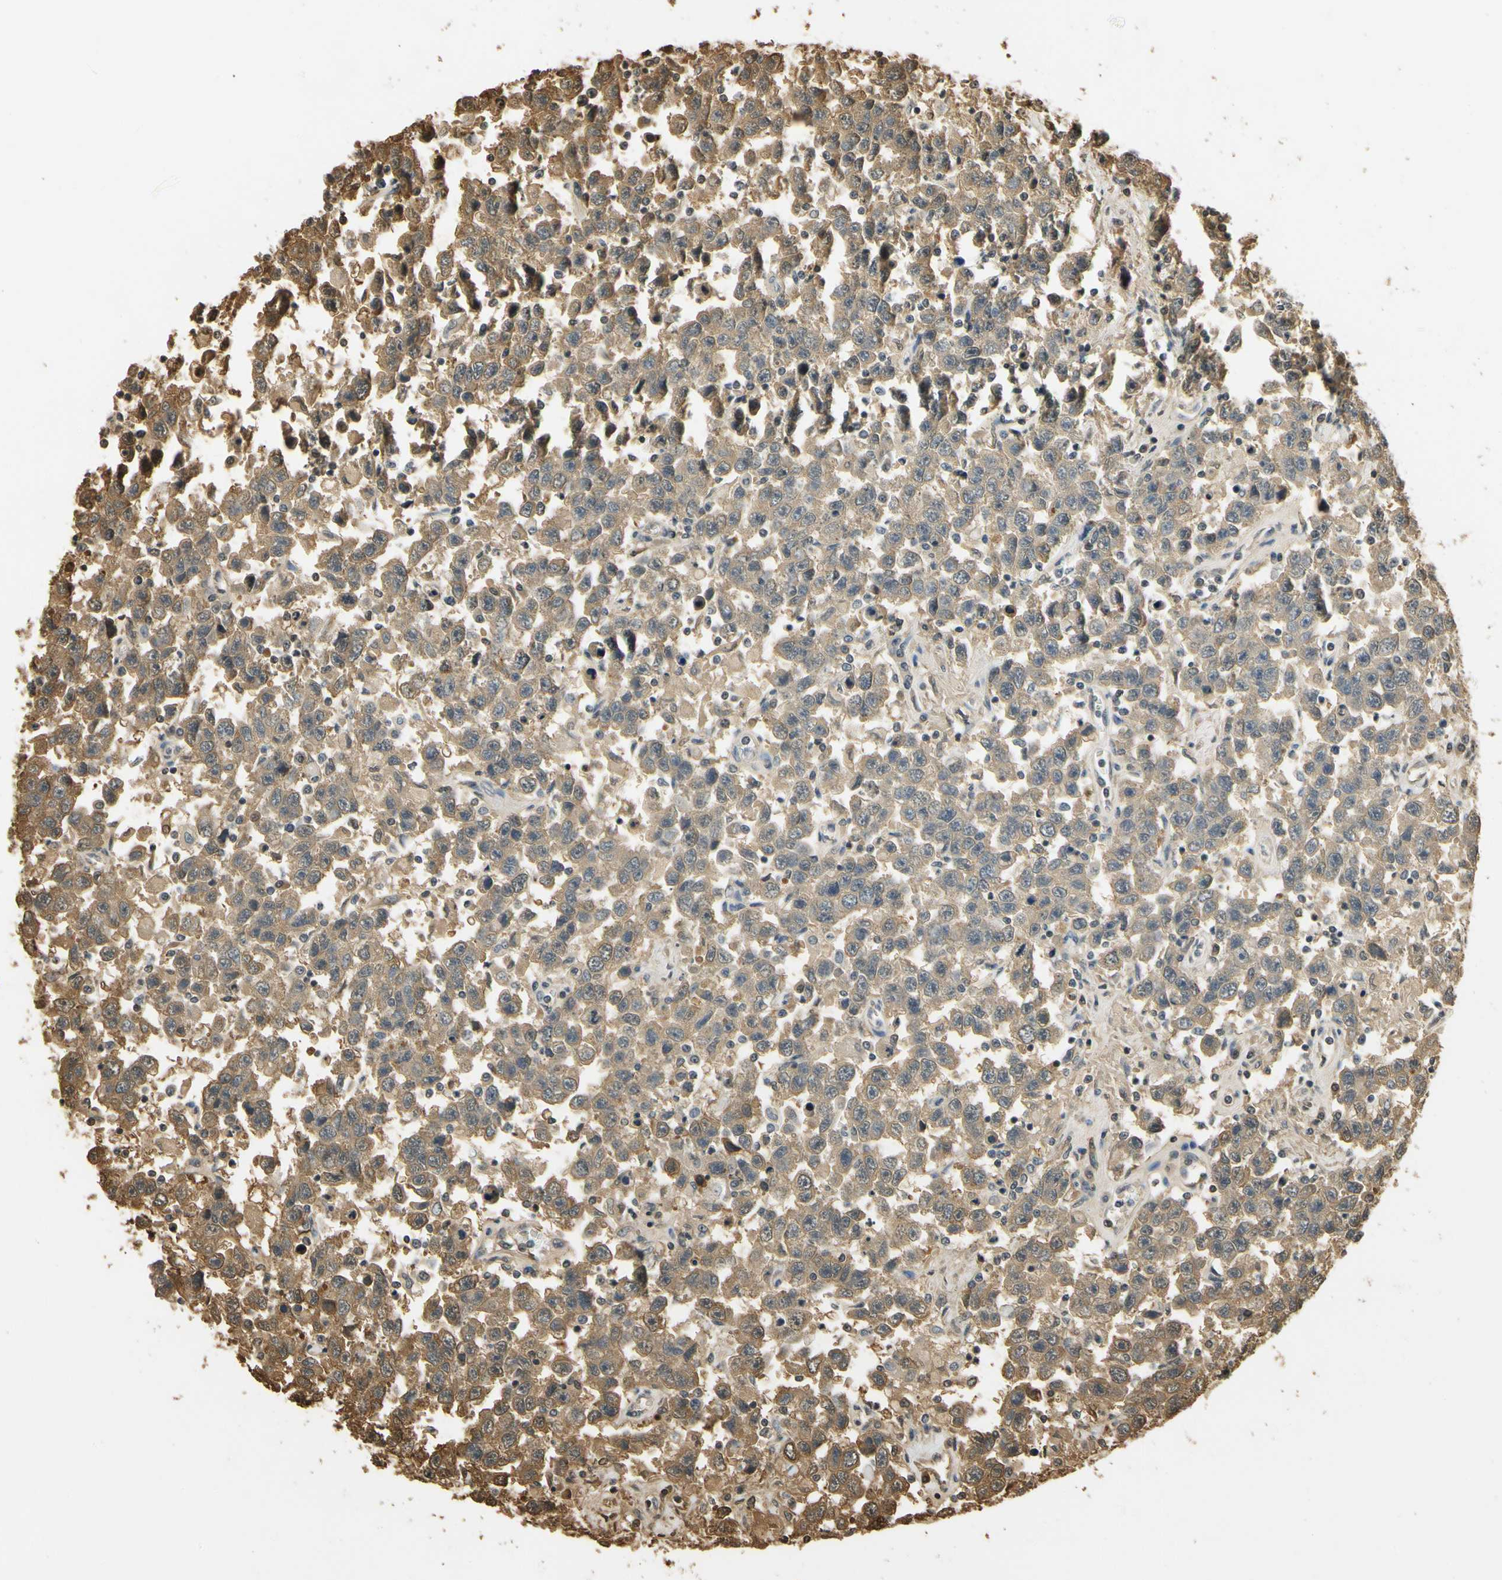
{"staining": {"intensity": "moderate", "quantity": ">75%", "location": "cytoplasmic/membranous"}, "tissue": "testis cancer", "cell_type": "Tumor cells", "image_type": "cancer", "snomed": [{"axis": "morphology", "description": "Seminoma, NOS"}, {"axis": "topography", "description": "Testis"}], "caption": "Testis cancer (seminoma) stained with a brown dye exhibits moderate cytoplasmic/membranous positive positivity in approximately >75% of tumor cells.", "gene": "SOD1", "patient": {"sex": "male", "age": 41}}